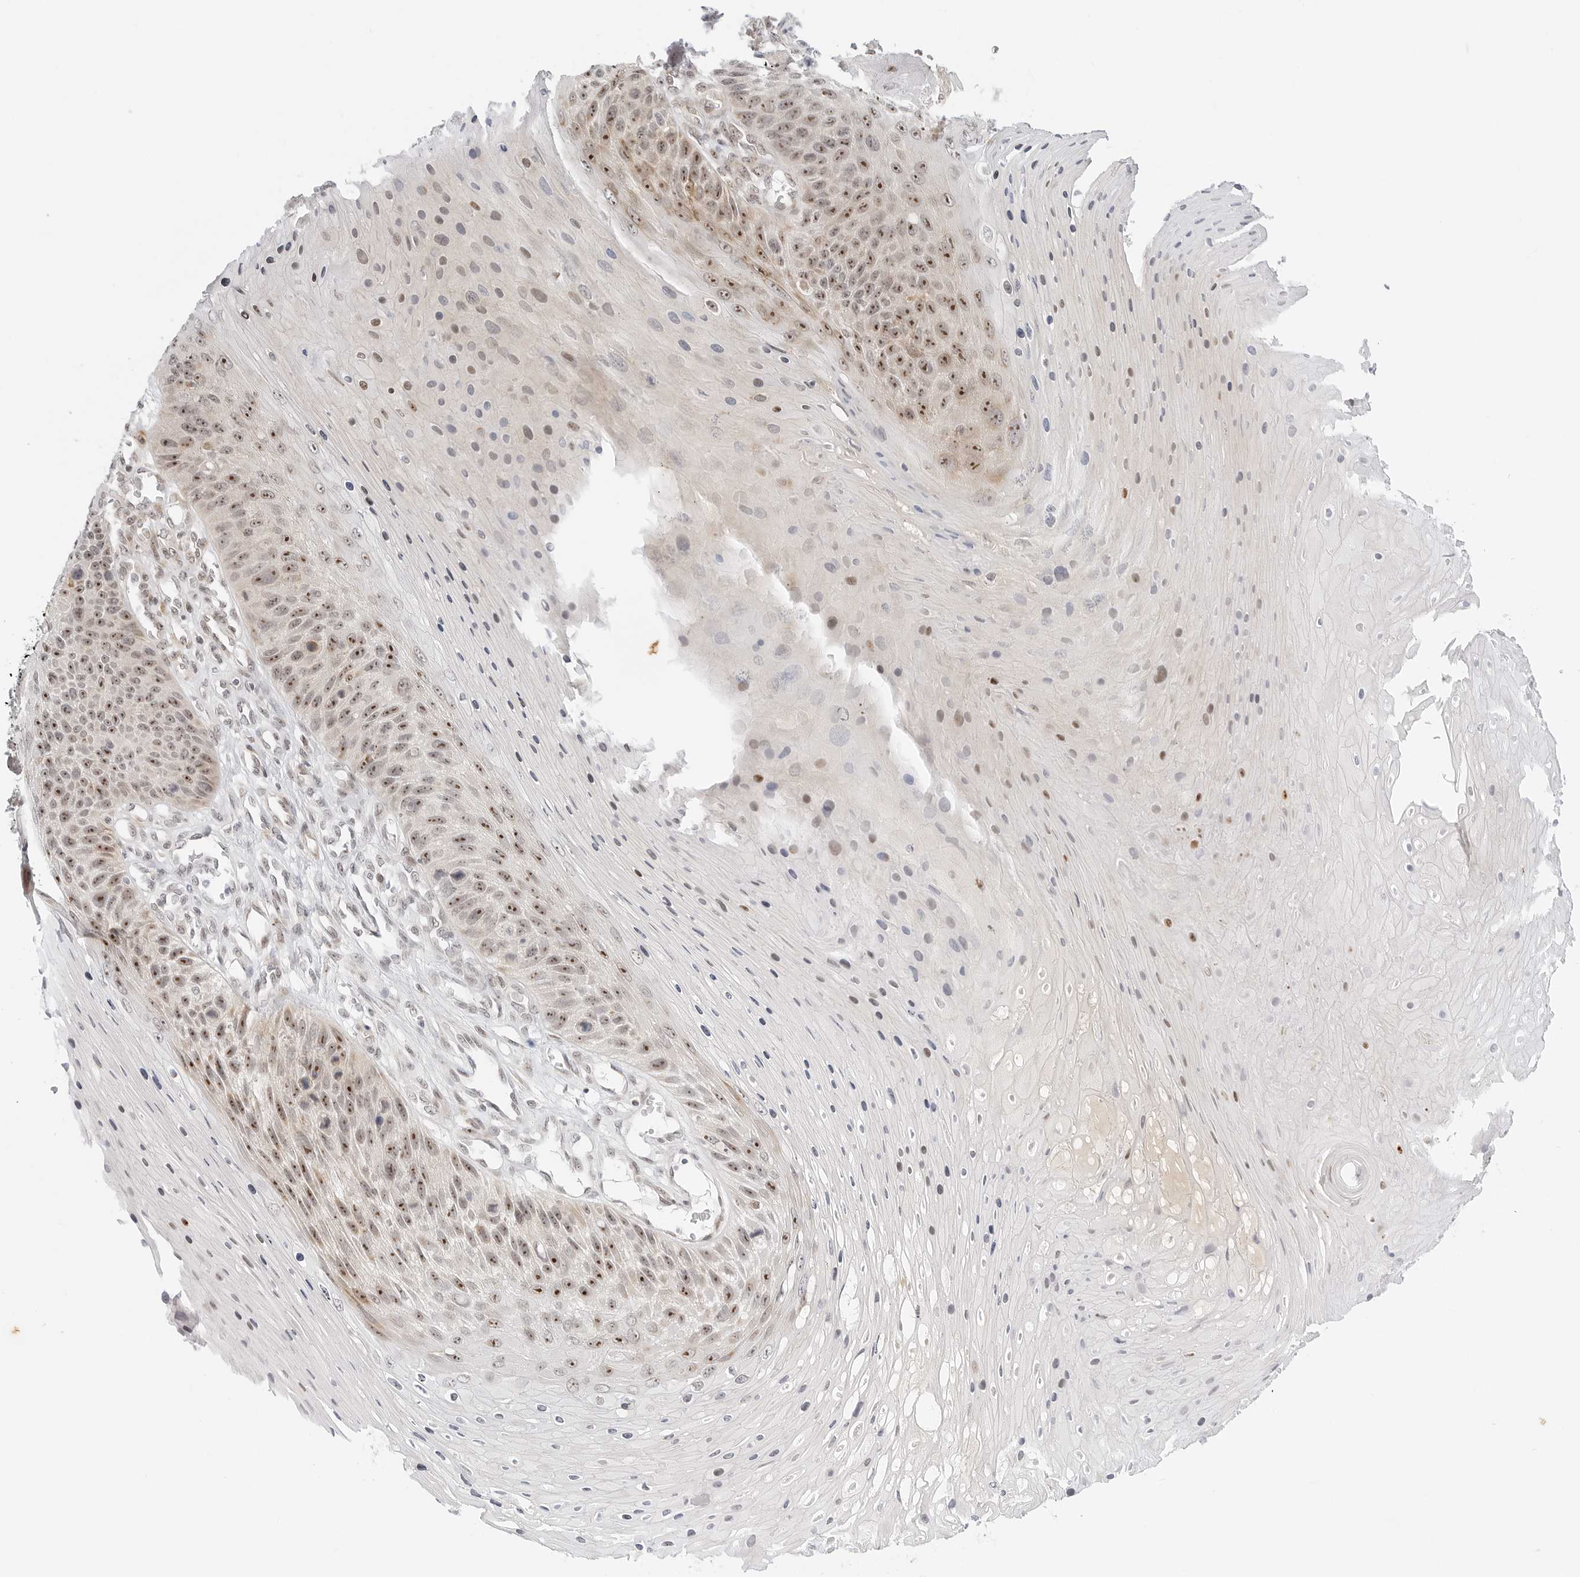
{"staining": {"intensity": "moderate", "quantity": ">75%", "location": "nuclear"}, "tissue": "skin cancer", "cell_type": "Tumor cells", "image_type": "cancer", "snomed": [{"axis": "morphology", "description": "Squamous cell carcinoma, NOS"}, {"axis": "topography", "description": "Skin"}], "caption": "Immunohistochemistry (IHC) image of squamous cell carcinoma (skin) stained for a protein (brown), which exhibits medium levels of moderate nuclear positivity in about >75% of tumor cells.", "gene": "HIPK3", "patient": {"sex": "female", "age": 88}}